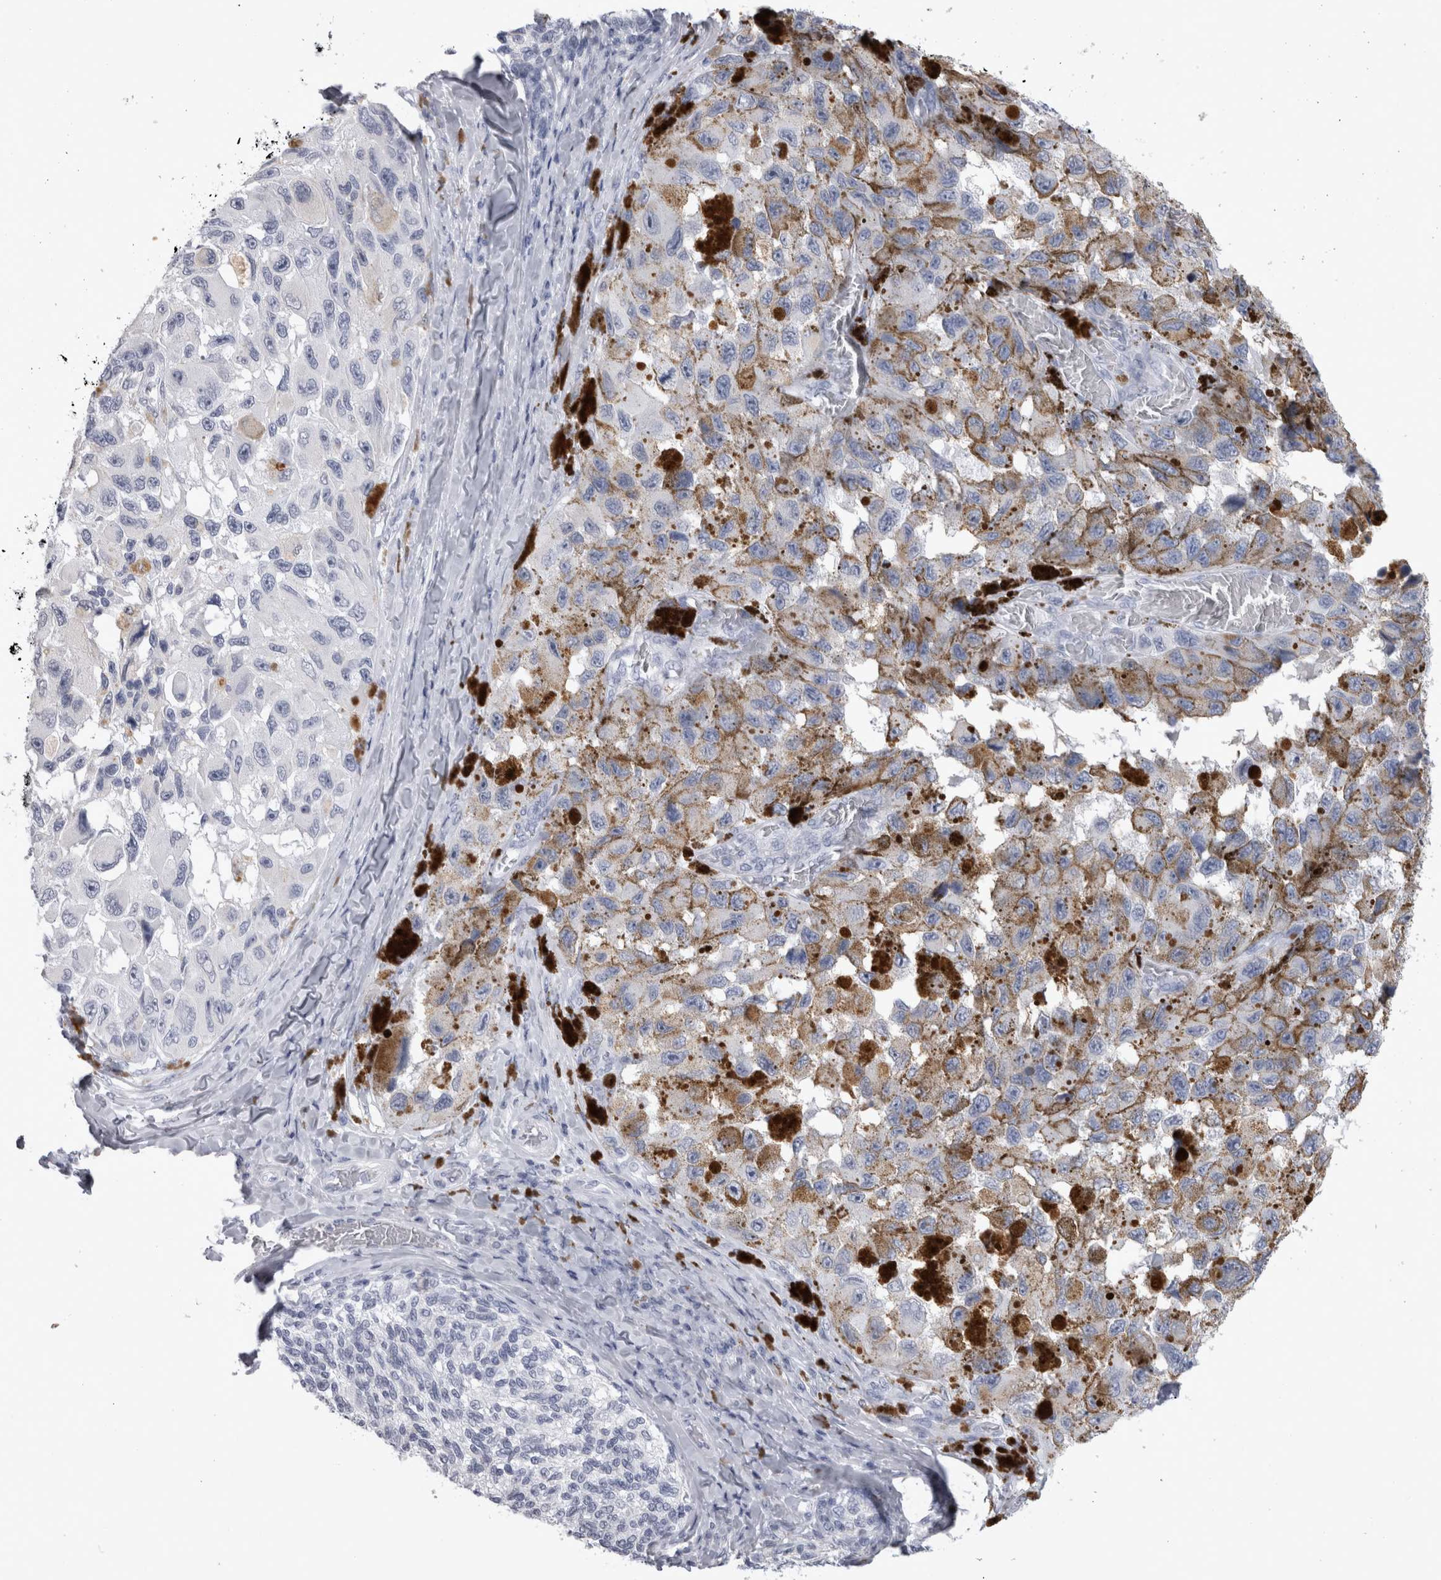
{"staining": {"intensity": "negative", "quantity": "none", "location": "none"}, "tissue": "melanoma", "cell_type": "Tumor cells", "image_type": "cancer", "snomed": [{"axis": "morphology", "description": "Malignant melanoma, NOS"}, {"axis": "topography", "description": "Skin"}], "caption": "Immunohistochemistry (IHC) image of neoplastic tissue: malignant melanoma stained with DAB reveals no significant protein positivity in tumor cells. (DAB immunohistochemistry visualized using brightfield microscopy, high magnification).", "gene": "ADAM2", "patient": {"sex": "female", "age": 73}}